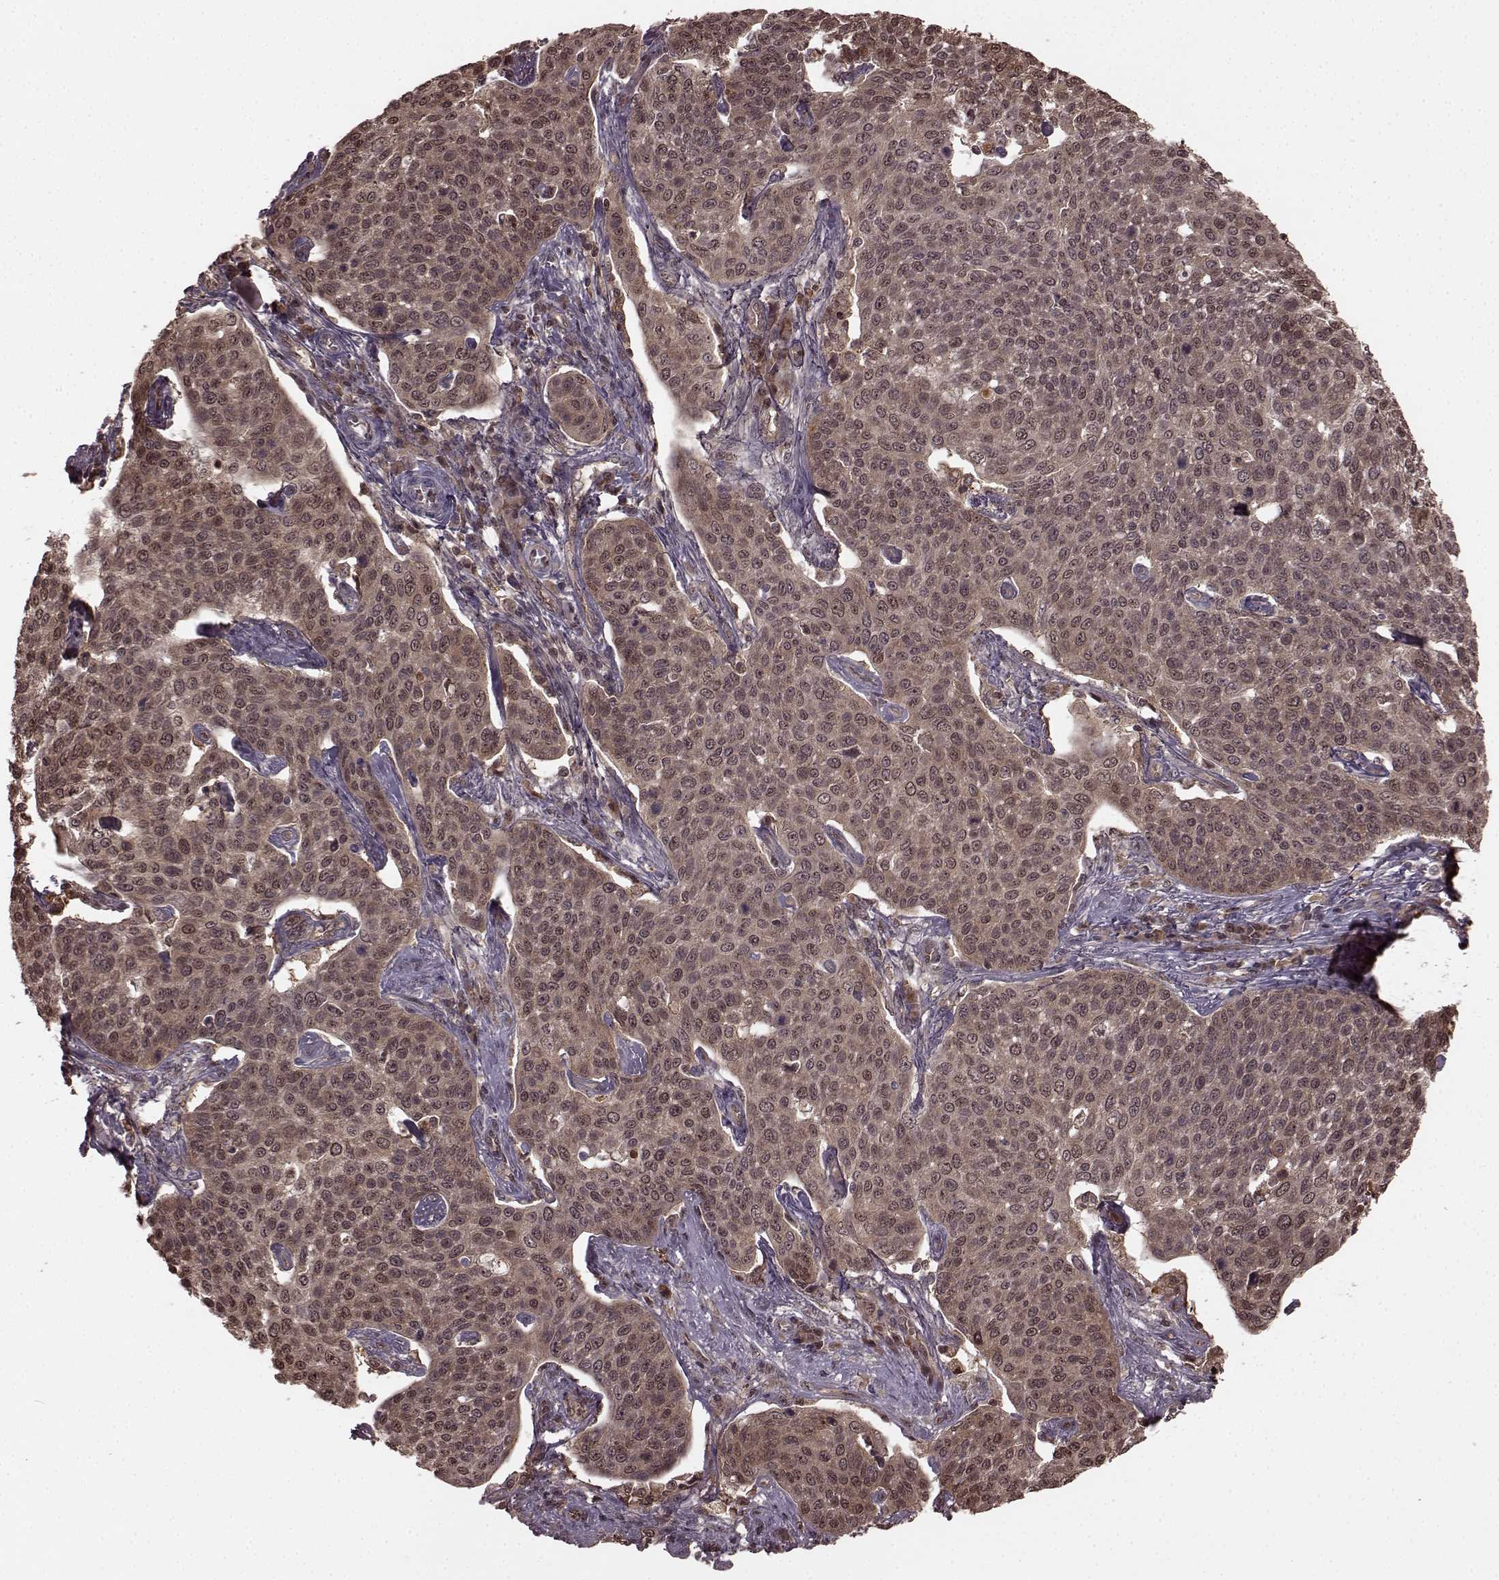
{"staining": {"intensity": "moderate", "quantity": ">75%", "location": "cytoplasmic/membranous,nuclear"}, "tissue": "cervical cancer", "cell_type": "Tumor cells", "image_type": "cancer", "snomed": [{"axis": "morphology", "description": "Squamous cell carcinoma, NOS"}, {"axis": "topography", "description": "Cervix"}], "caption": "A medium amount of moderate cytoplasmic/membranous and nuclear expression is identified in about >75% of tumor cells in cervical cancer tissue.", "gene": "GSS", "patient": {"sex": "female", "age": 34}}